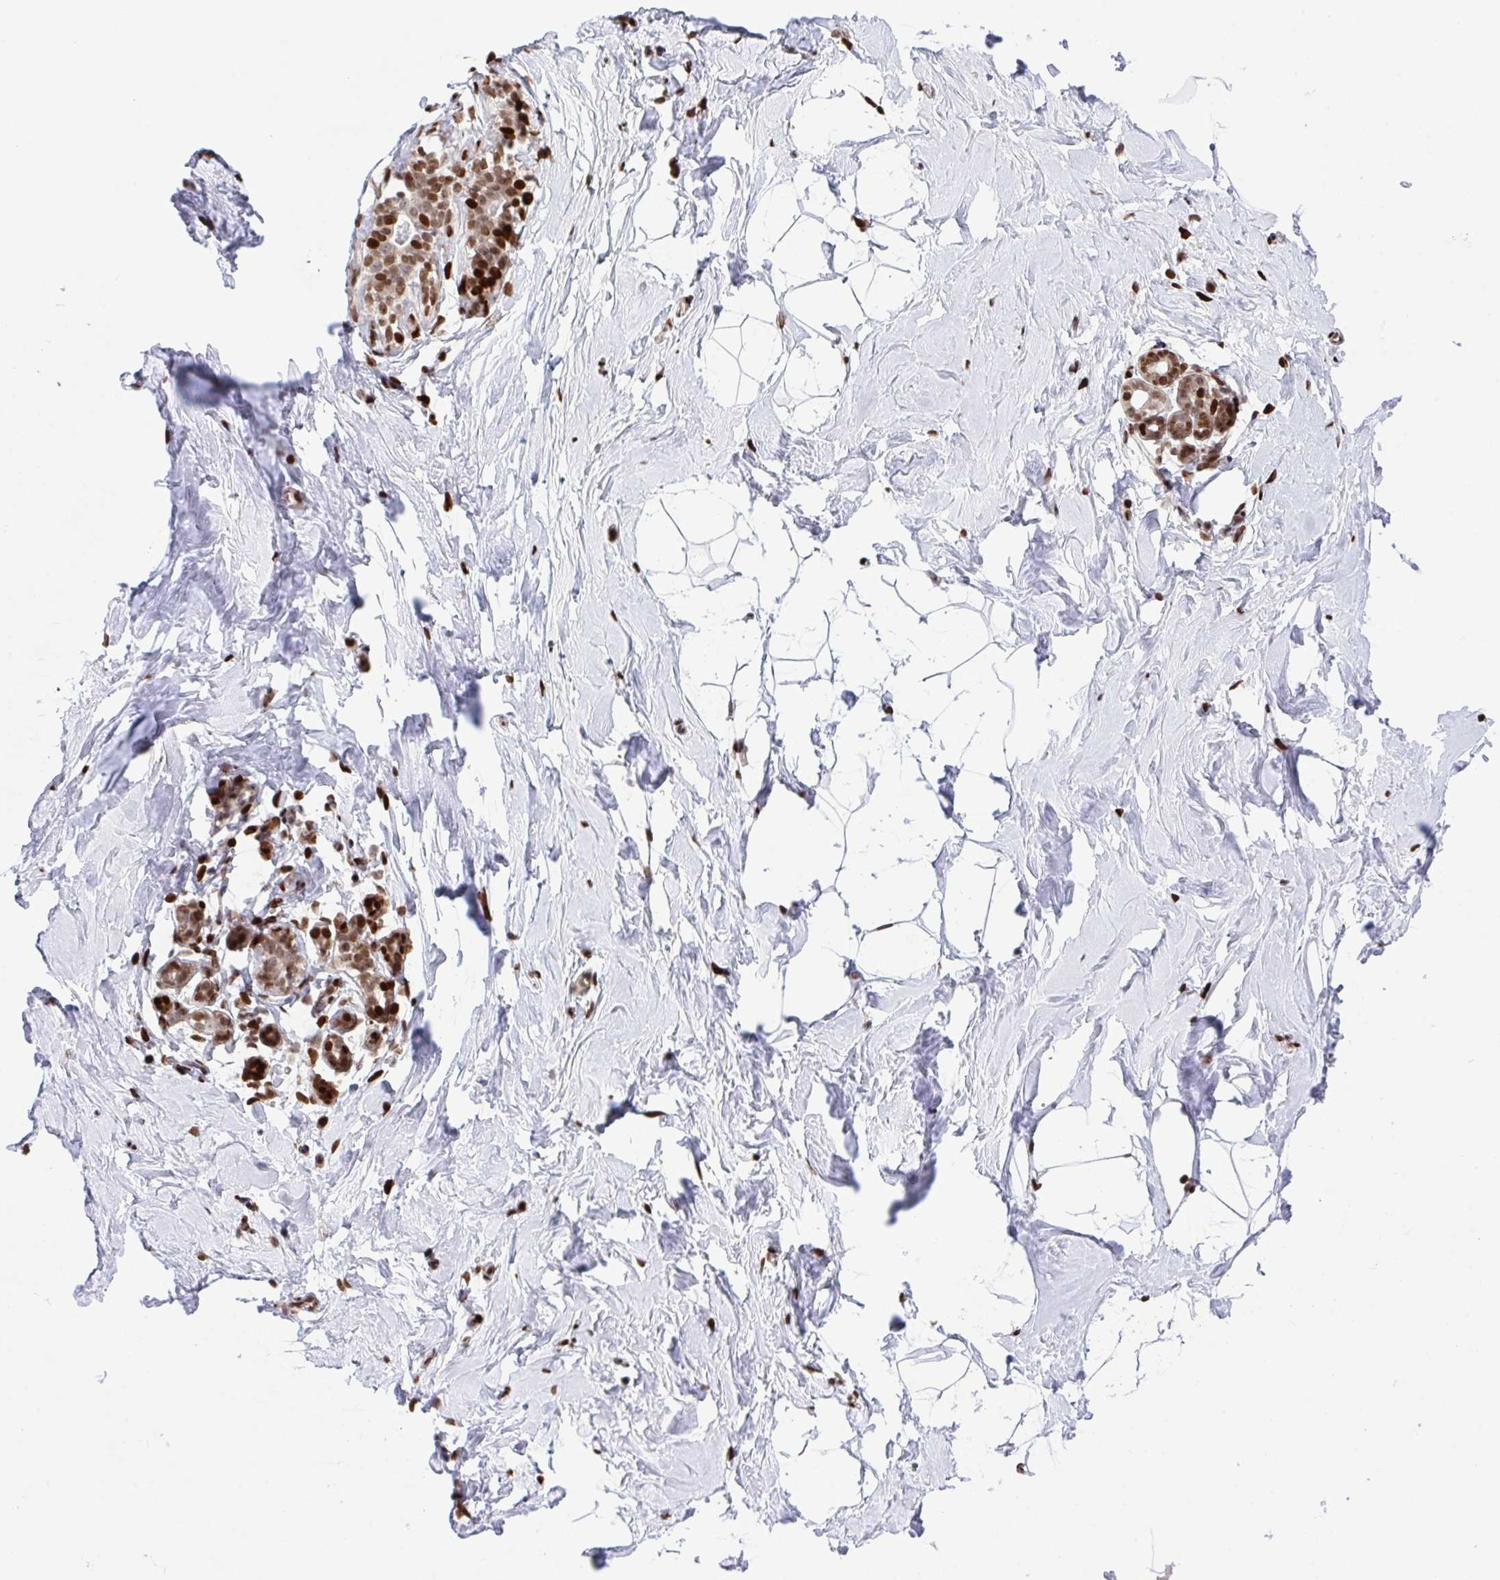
{"staining": {"intensity": "moderate", "quantity": "25%-75%", "location": "nuclear"}, "tissue": "breast", "cell_type": "Adipocytes", "image_type": "normal", "snomed": [{"axis": "morphology", "description": "Normal tissue, NOS"}, {"axis": "topography", "description": "Breast"}], "caption": "Breast stained with DAB (3,3'-diaminobenzidine) immunohistochemistry (IHC) reveals medium levels of moderate nuclear staining in approximately 25%-75% of adipocytes. Immunohistochemistry stains the protein in brown and the nuclei are stained blue.", "gene": "RAPGEF5", "patient": {"sex": "female", "age": 32}}